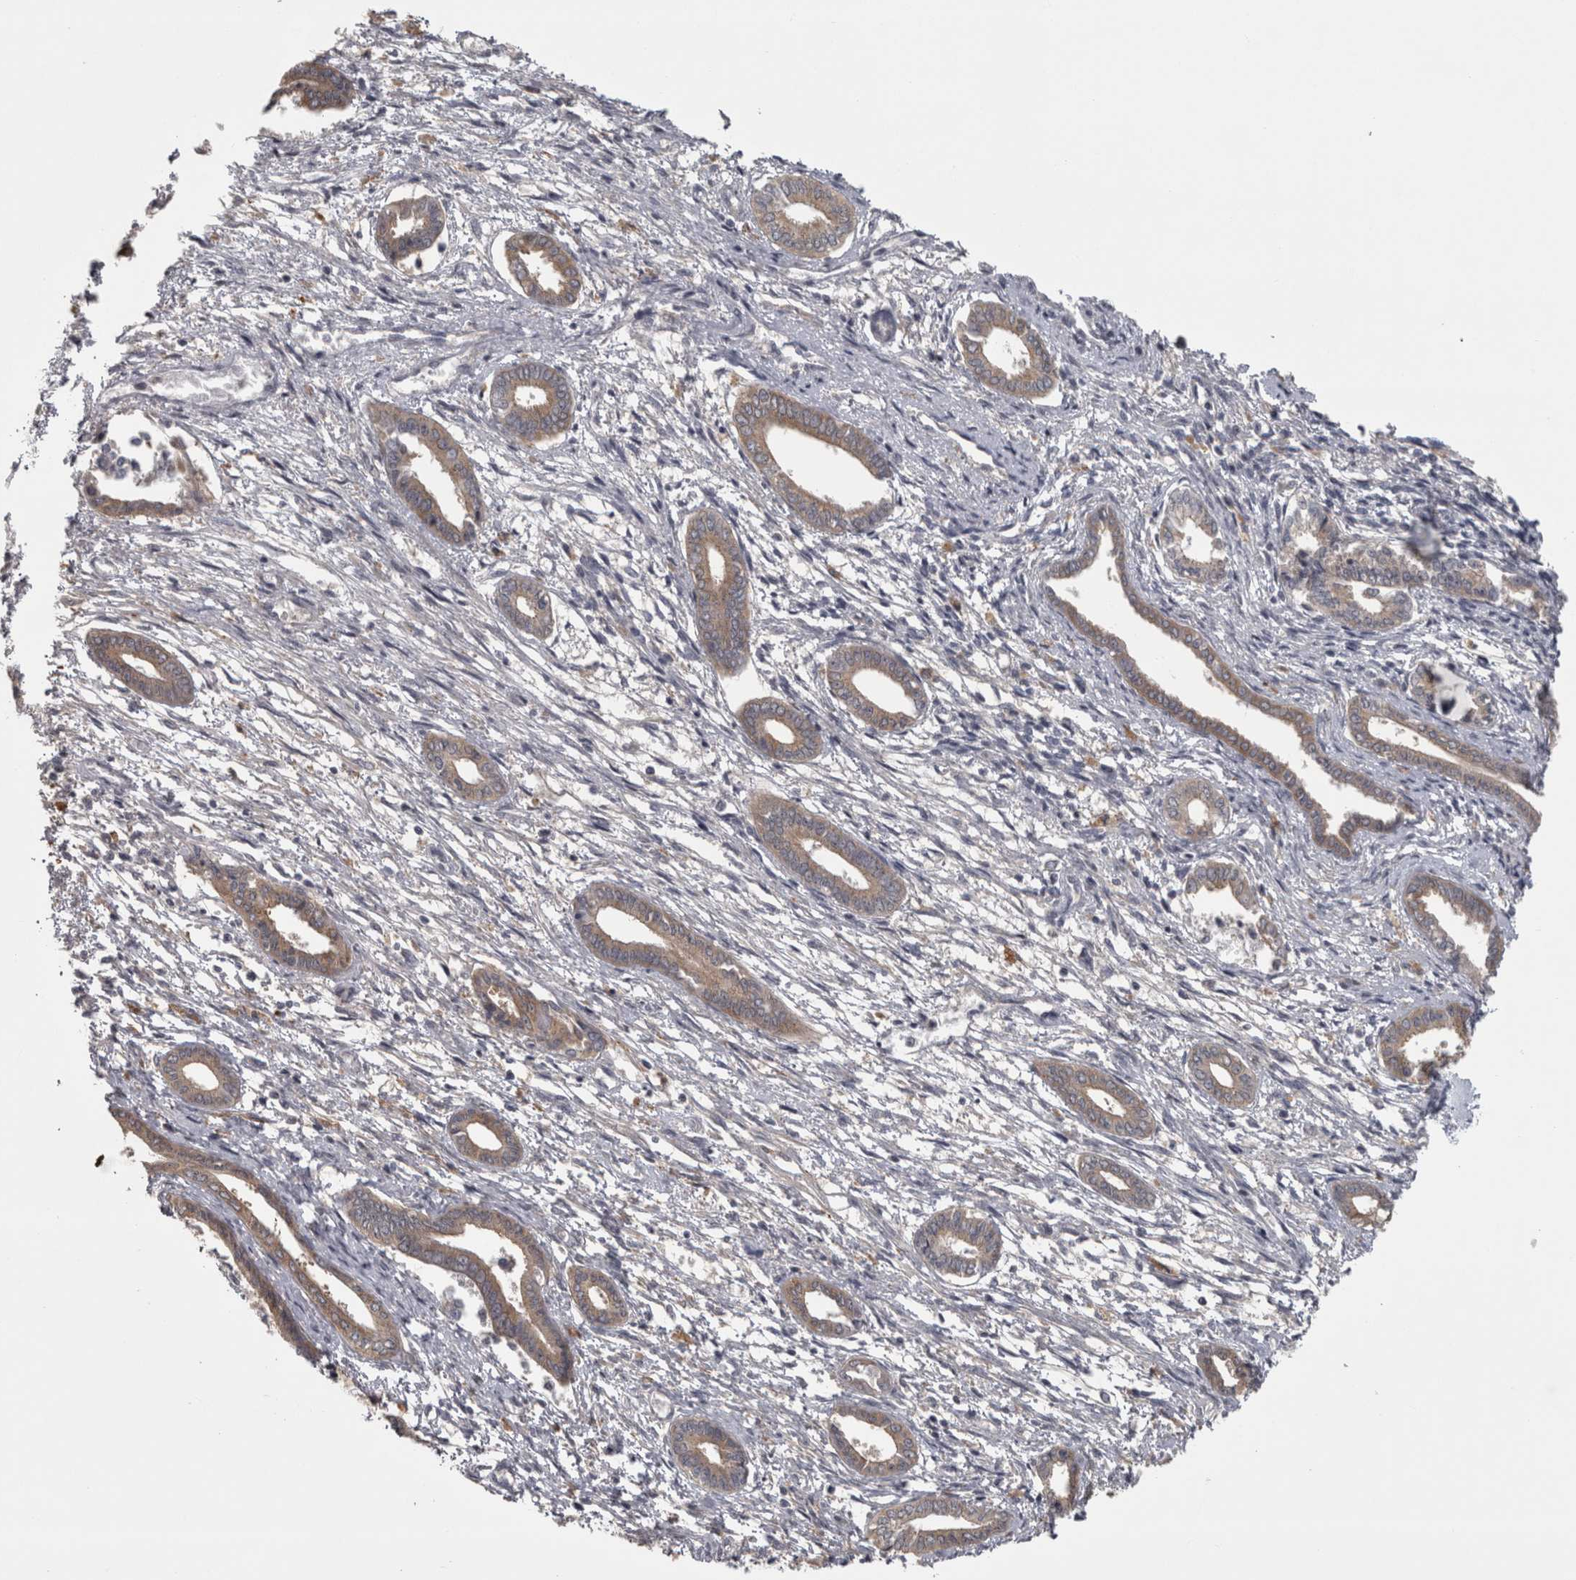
{"staining": {"intensity": "weak", "quantity": "<25%", "location": "cytoplasmic/membranous"}, "tissue": "endometrium", "cell_type": "Cells in endometrial stroma", "image_type": "normal", "snomed": [{"axis": "morphology", "description": "Normal tissue, NOS"}, {"axis": "topography", "description": "Endometrium"}], "caption": "DAB immunohistochemical staining of benign endometrium demonstrates no significant expression in cells in endometrial stroma. (DAB (3,3'-diaminobenzidine) immunohistochemistry (IHC) visualized using brightfield microscopy, high magnification).", "gene": "PRKCI", "patient": {"sex": "female", "age": 56}}